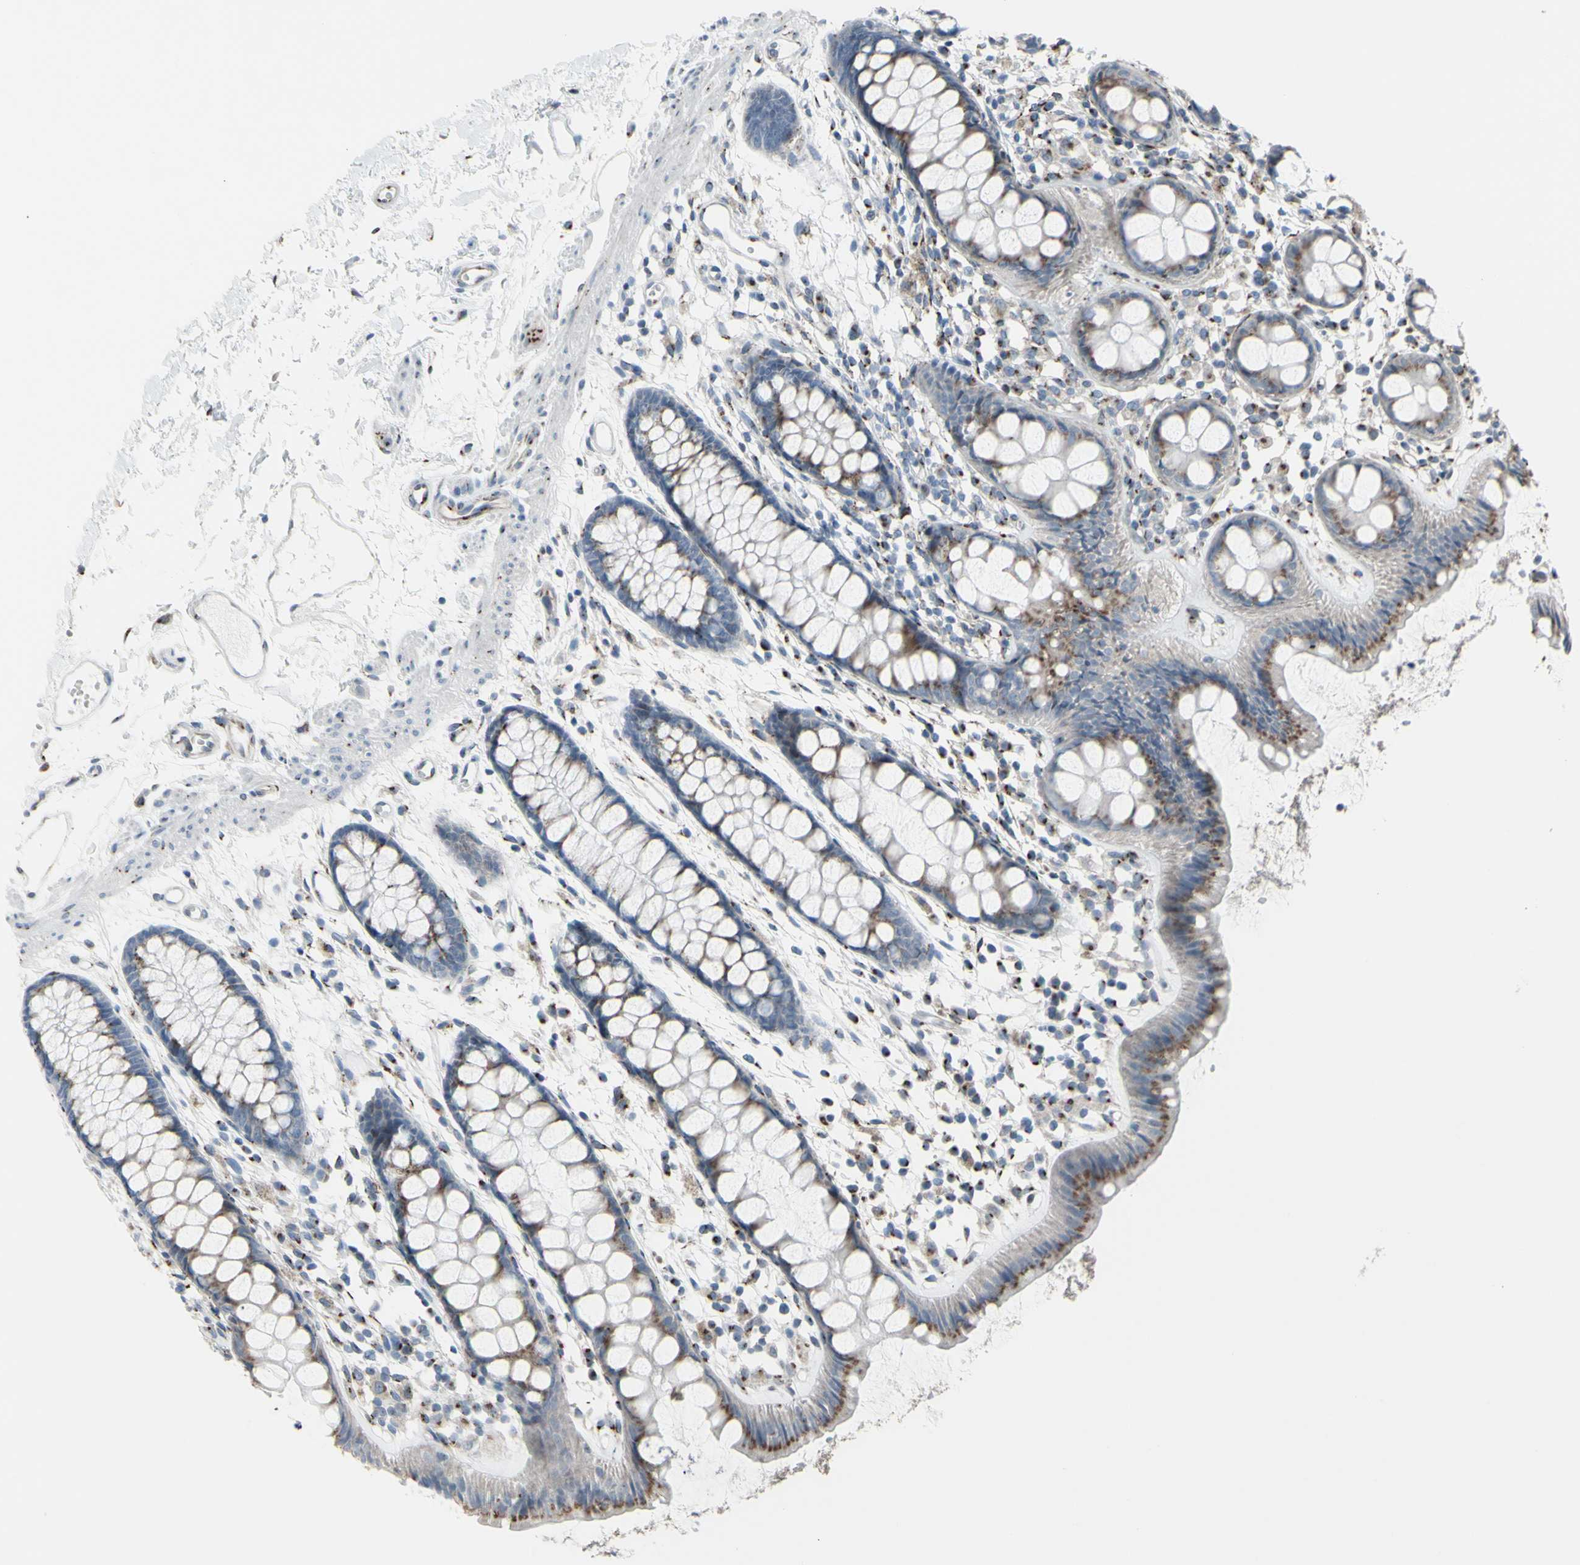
{"staining": {"intensity": "moderate", "quantity": ">75%", "location": "cytoplasmic/membranous"}, "tissue": "rectum", "cell_type": "Glandular cells", "image_type": "normal", "snomed": [{"axis": "morphology", "description": "Normal tissue, NOS"}, {"axis": "topography", "description": "Rectum"}], "caption": "Rectum stained with immunohistochemistry (IHC) exhibits moderate cytoplasmic/membranous staining in approximately >75% of glandular cells.", "gene": "GLG1", "patient": {"sex": "female", "age": 66}}